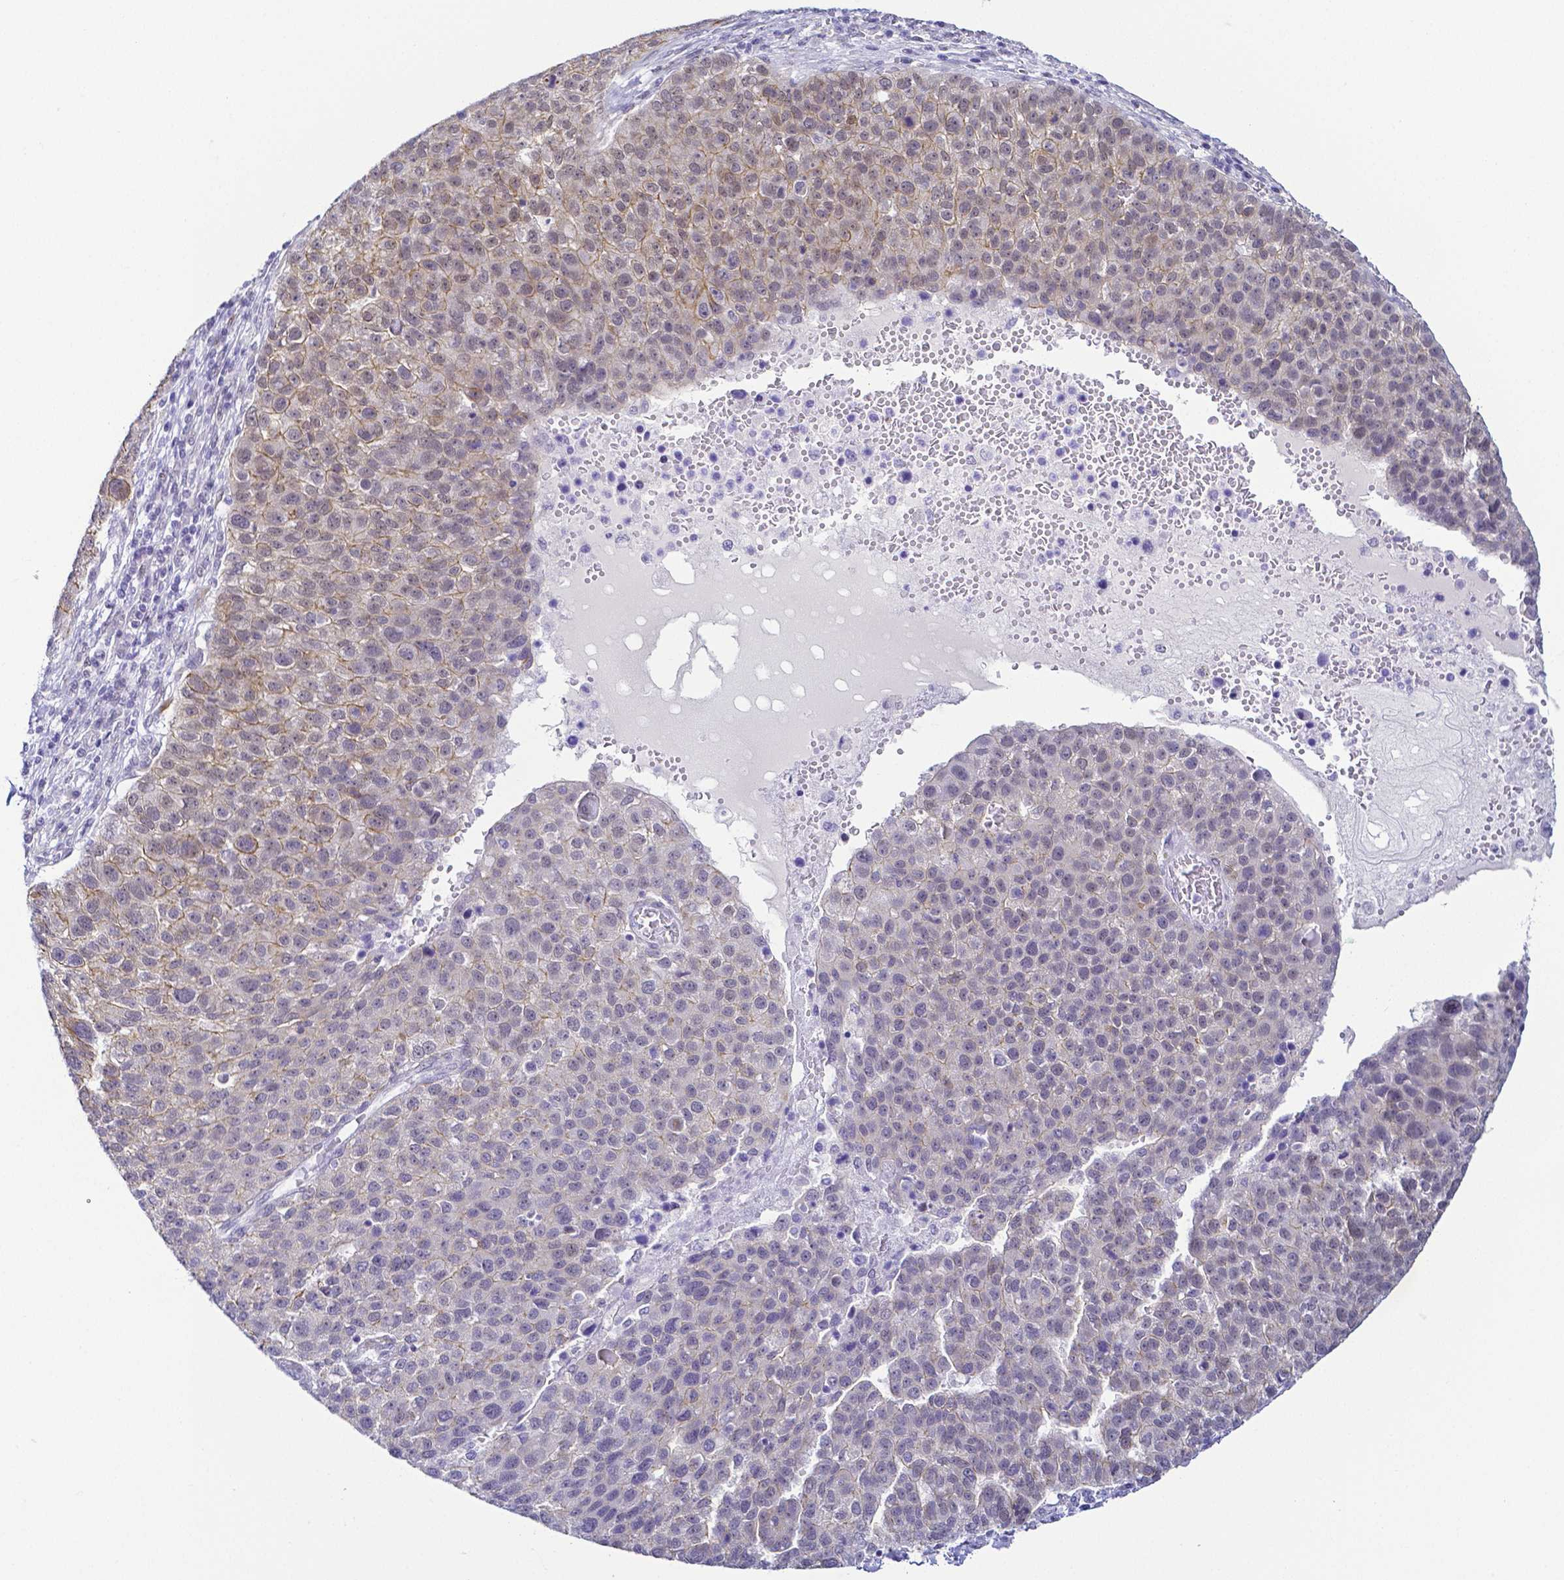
{"staining": {"intensity": "moderate", "quantity": "<25%", "location": "cytoplasmic/membranous"}, "tissue": "pancreatic cancer", "cell_type": "Tumor cells", "image_type": "cancer", "snomed": [{"axis": "morphology", "description": "Adenocarcinoma, NOS"}, {"axis": "topography", "description": "Pancreas"}], "caption": "A histopathology image of pancreatic cancer (adenocarcinoma) stained for a protein shows moderate cytoplasmic/membranous brown staining in tumor cells. The protein of interest is stained brown, and the nuclei are stained in blue (DAB IHC with brightfield microscopy, high magnification).", "gene": "FAM83G", "patient": {"sex": "female", "age": 61}}